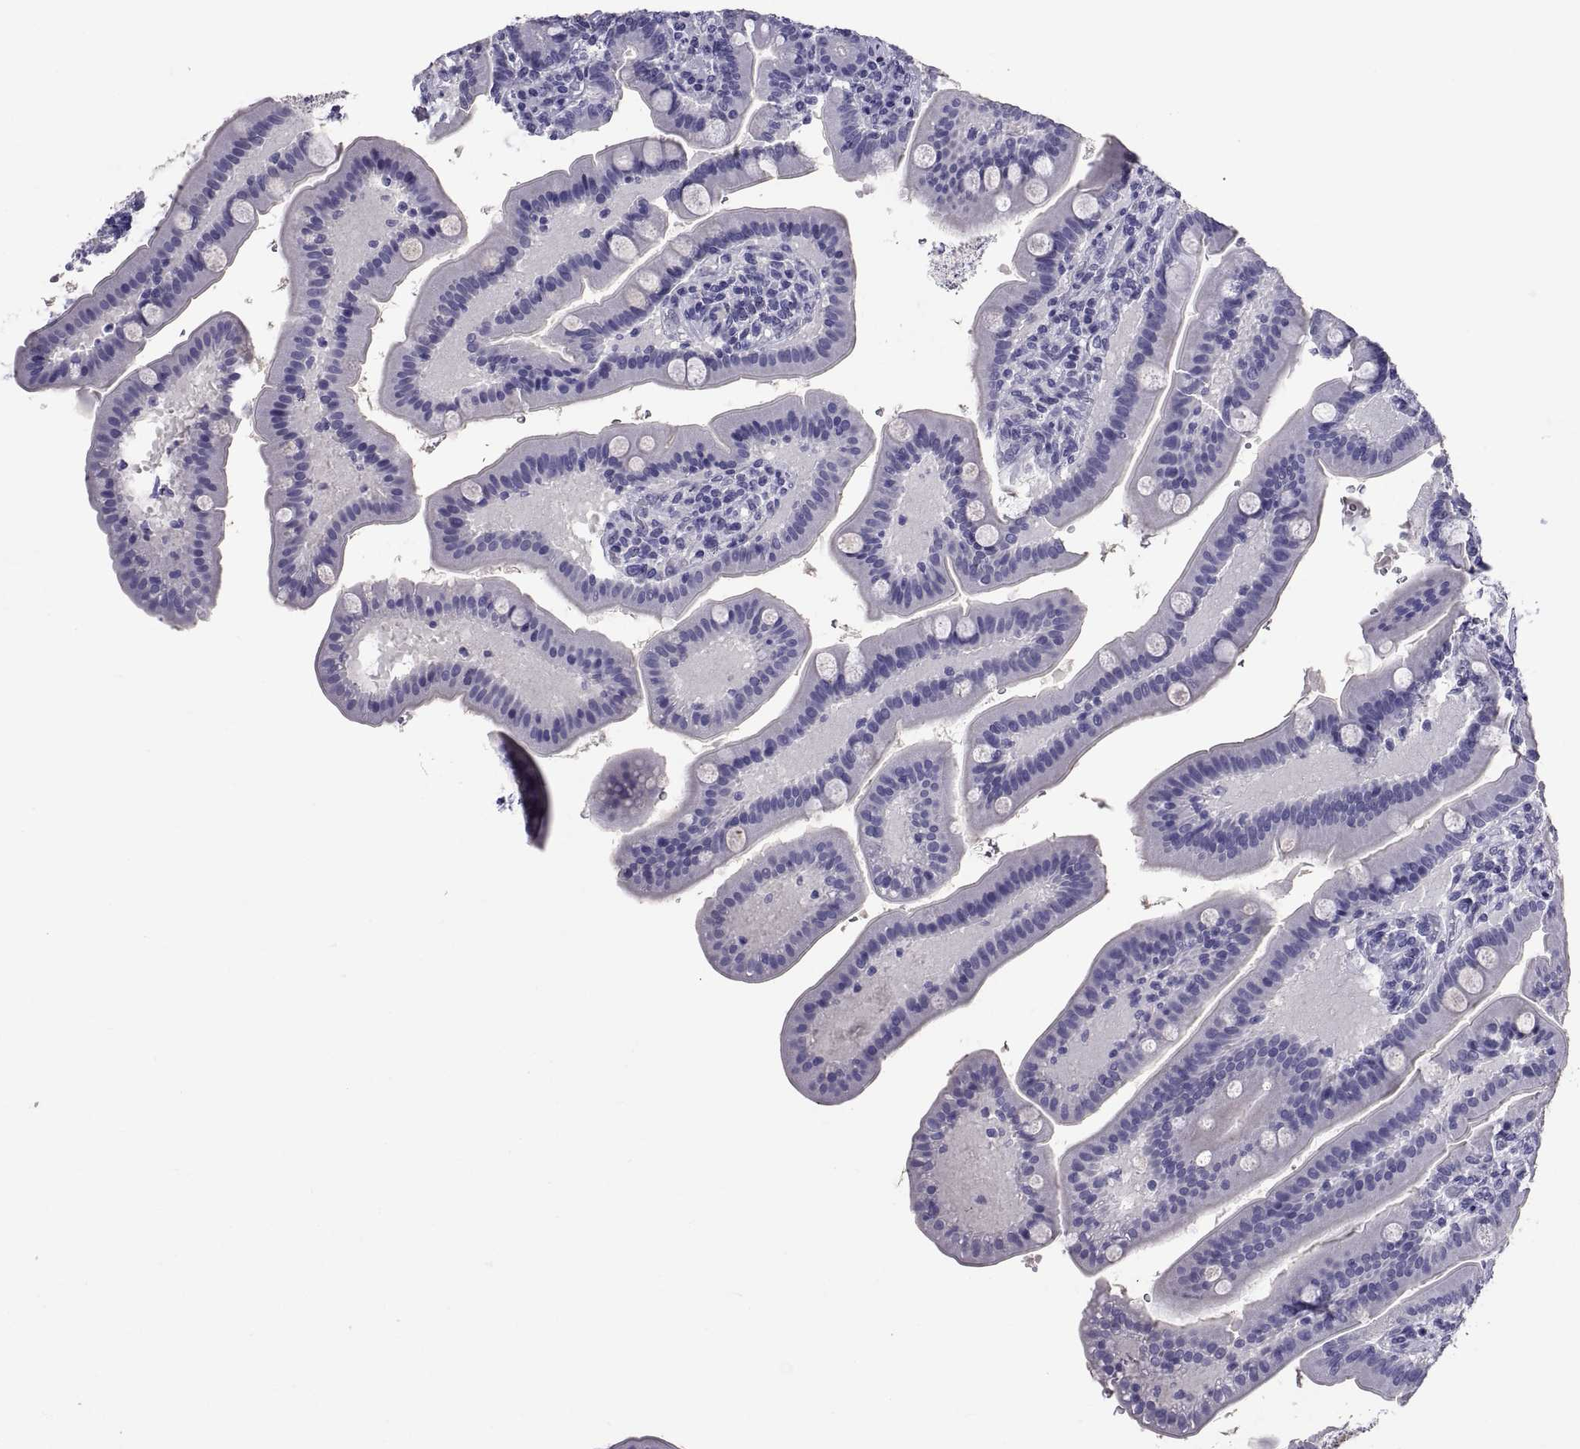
{"staining": {"intensity": "negative", "quantity": "none", "location": "none"}, "tissue": "small intestine", "cell_type": "Glandular cells", "image_type": "normal", "snomed": [{"axis": "morphology", "description": "Normal tissue, NOS"}, {"axis": "topography", "description": "Small intestine"}], "caption": "This is a histopathology image of immunohistochemistry (IHC) staining of unremarkable small intestine, which shows no positivity in glandular cells. (DAB immunohistochemistry (IHC) with hematoxylin counter stain).", "gene": "TGFBR3L", "patient": {"sex": "male", "age": 66}}